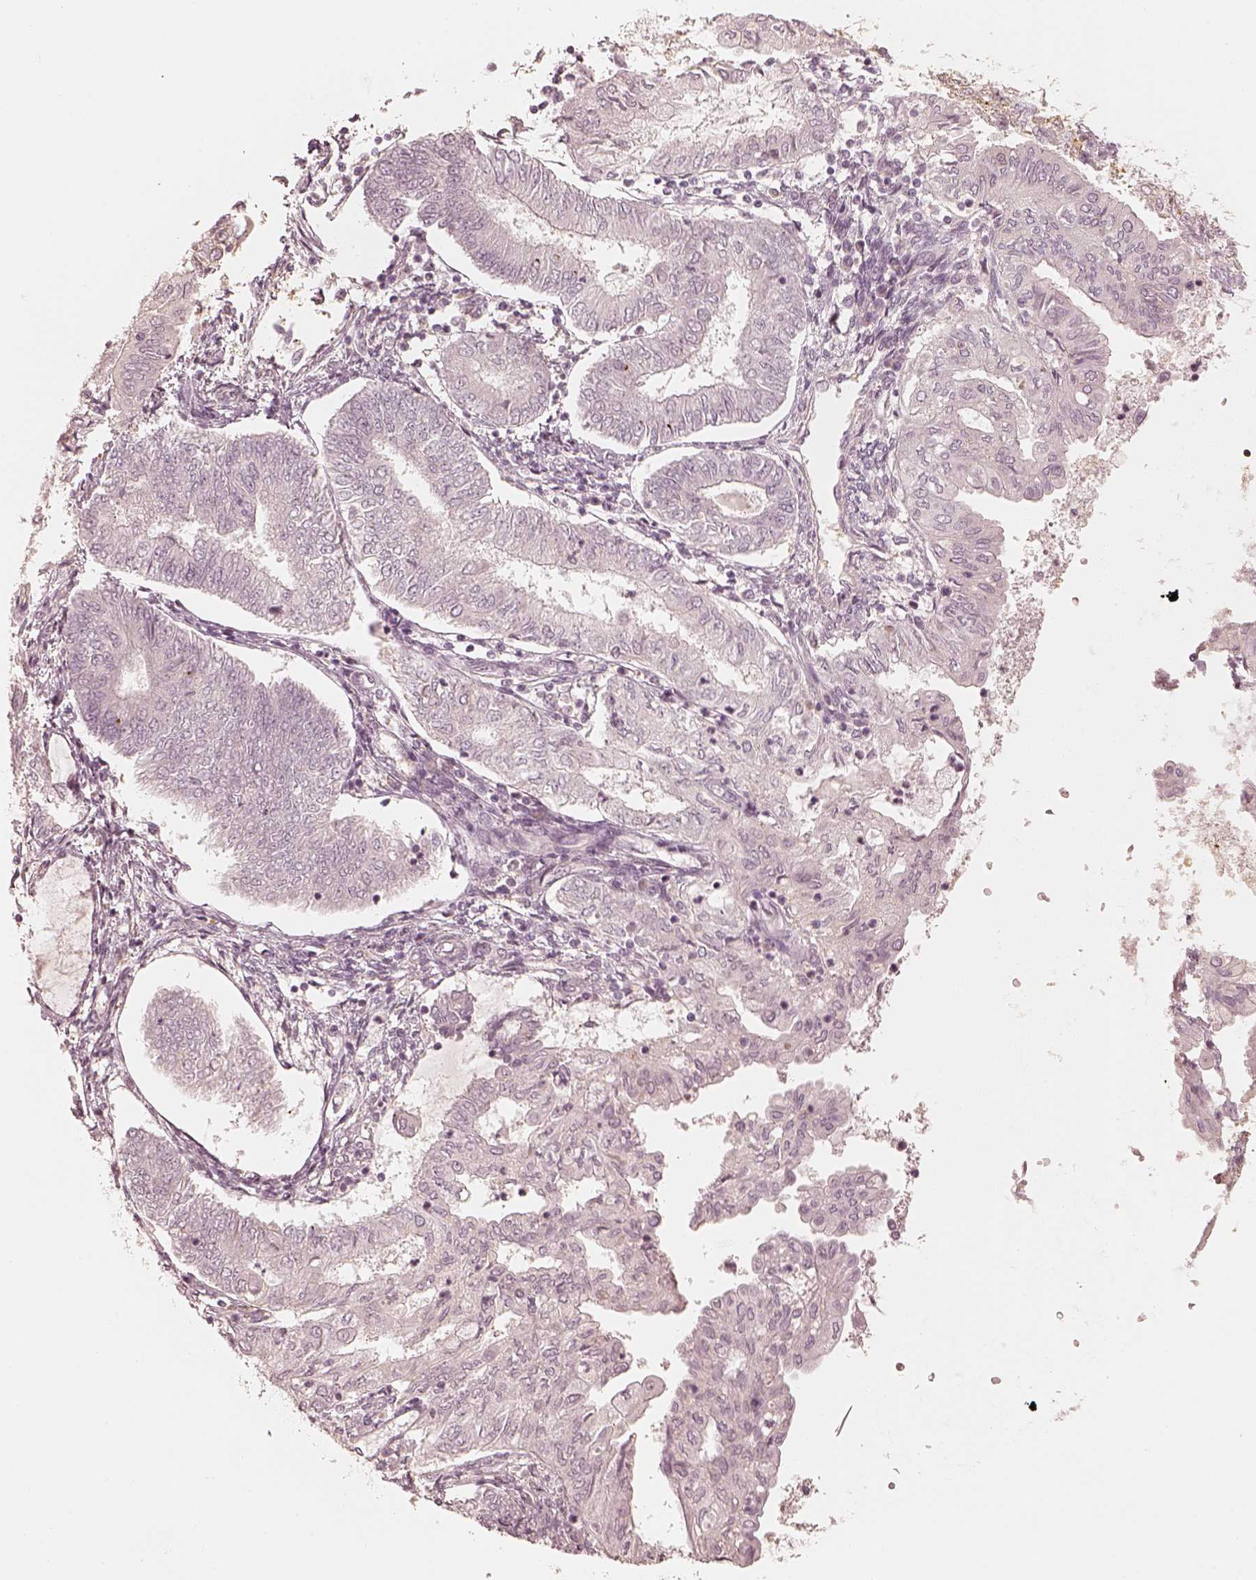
{"staining": {"intensity": "negative", "quantity": "none", "location": "none"}, "tissue": "endometrial cancer", "cell_type": "Tumor cells", "image_type": "cancer", "snomed": [{"axis": "morphology", "description": "Adenocarcinoma, NOS"}, {"axis": "topography", "description": "Endometrium"}], "caption": "The photomicrograph exhibits no staining of tumor cells in endometrial cancer (adenocarcinoma).", "gene": "GORASP2", "patient": {"sex": "female", "age": 68}}